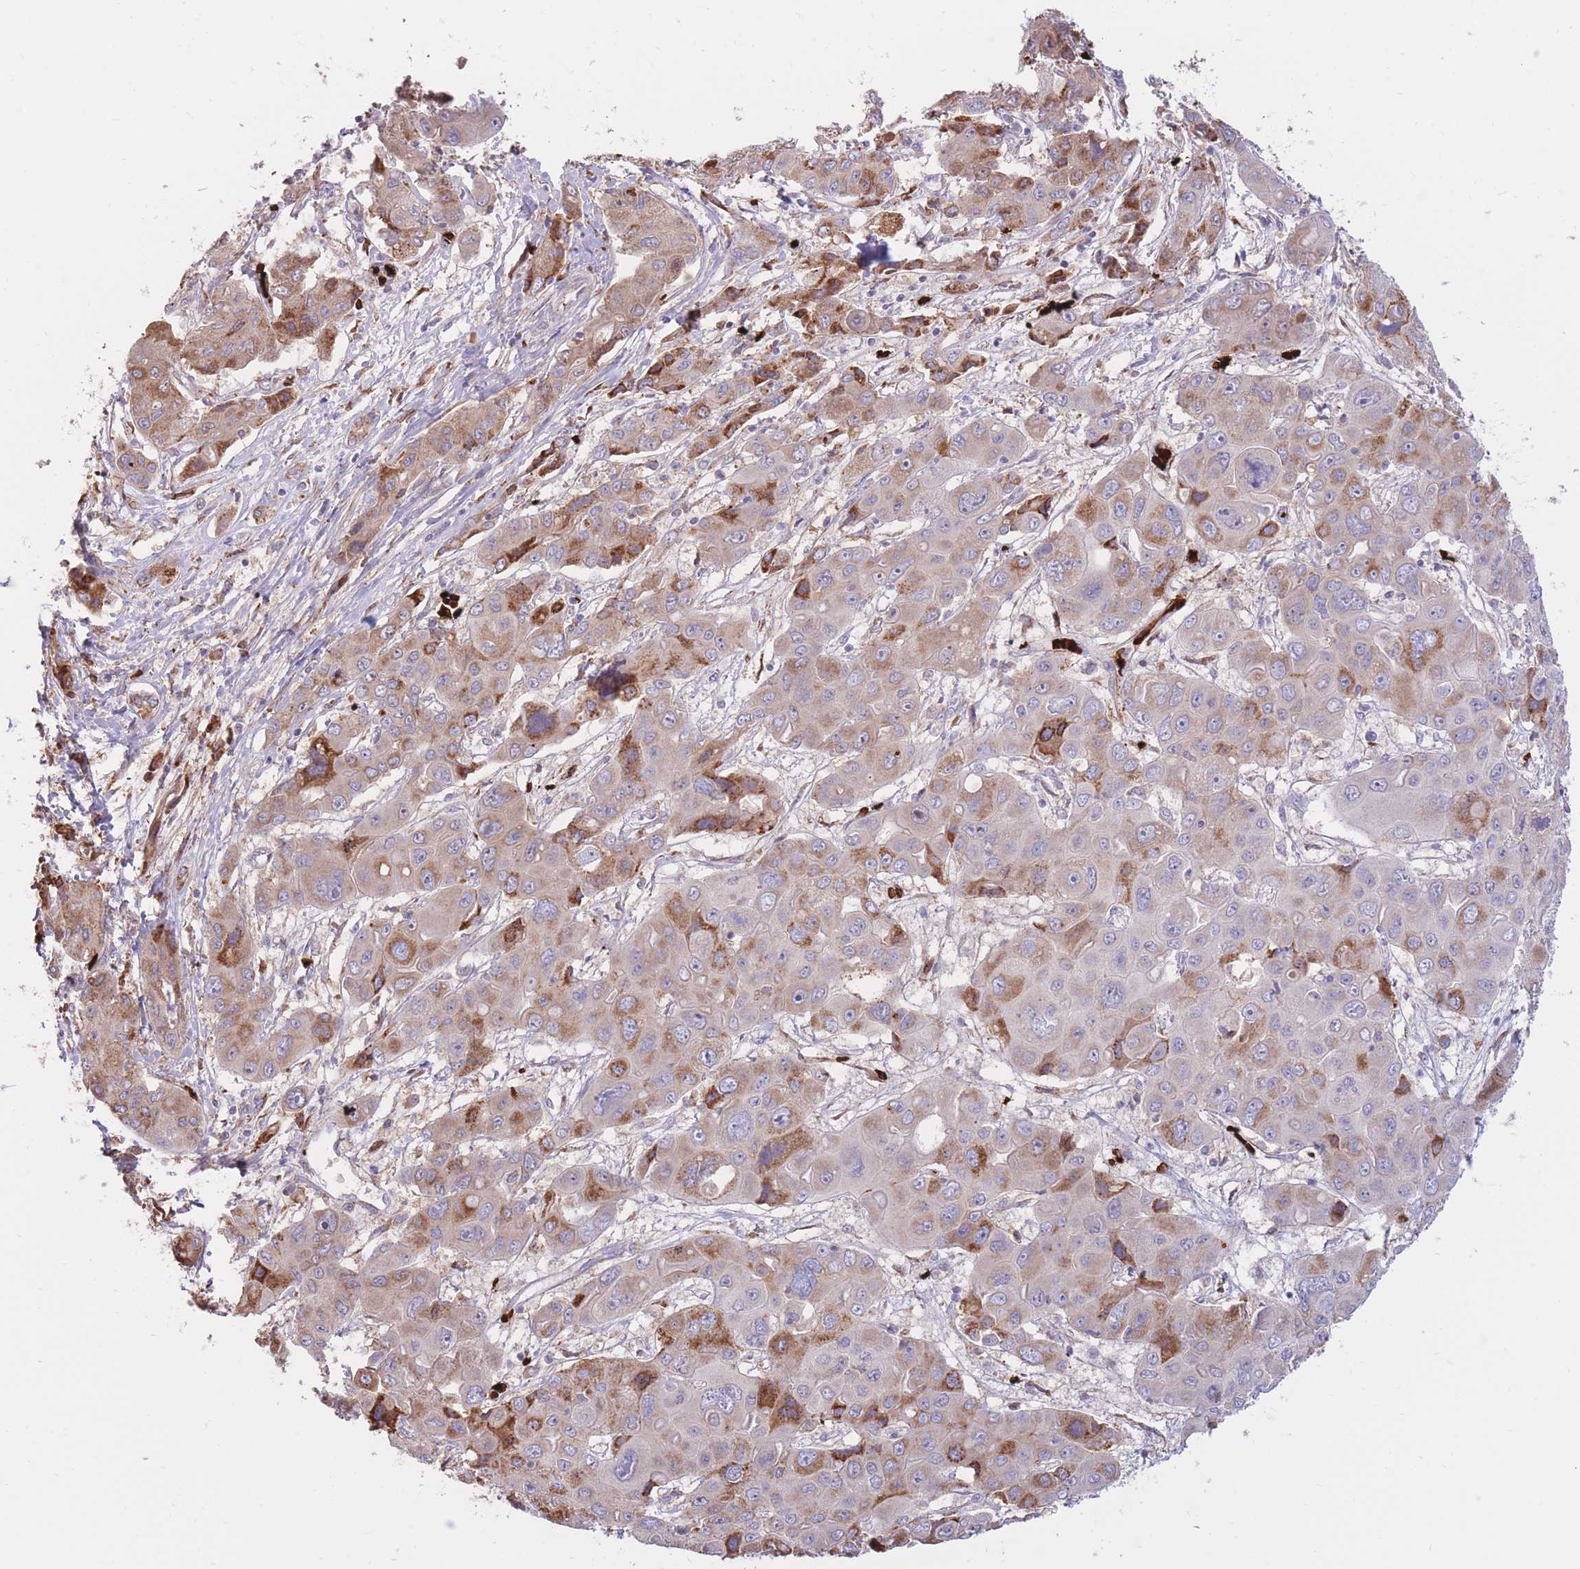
{"staining": {"intensity": "moderate", "quantity": "25%-75%", "location": "cytoplasmic/membranous"}, "tissue": "liver cancer", "cell_type": "Tumor cells", "image_type": "cancer", "snomed": [{"axis": "morphology", "description": "Cholangiocarcinoma"}, {"axis": "topography", "description": "Liver"}], "caption": "Human liver cholangiocarcinoma stained for a protein (brown) shows moderate cytoplasmic/membranous positive positivity in approximately 25%-75% of tumor cells.", "gene": "ATP10D", "patient": {"sex": "male", "age": 67}}